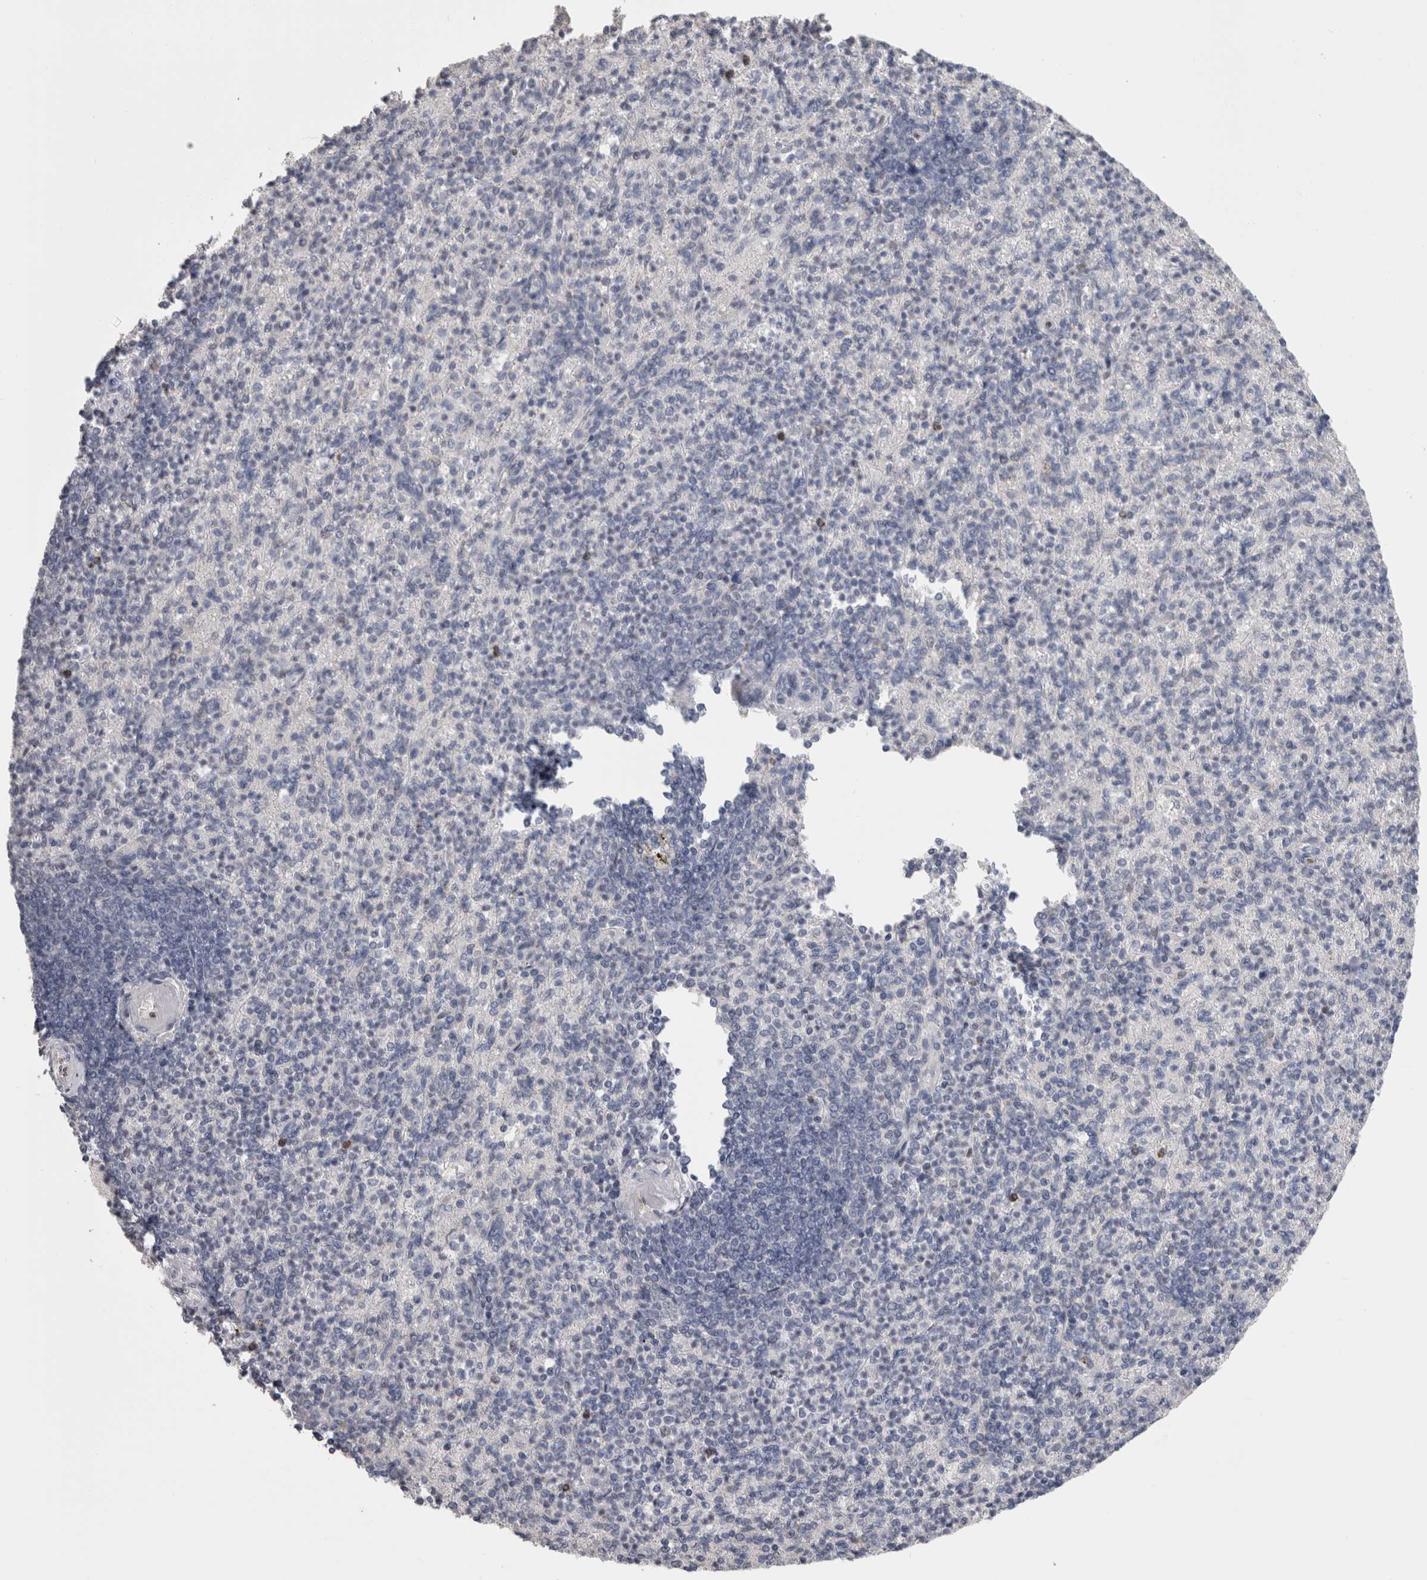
{"staining": {"intensity": "negative", "quantity": "none", "location": "none"}, "tissue": "spleen", "cell_type": "Cells in red pulp", "image_type": "normal", "snomed": [{"axis": "morphology", "description": "Normal tissue, NOS"}, {"axis": "topography", "description": "Spleen"}], "caption": "The micrograph shows no significant expression in cells in red pulp of spleen. (DAB immunohistochemistry visualized using brightfield microscopy, high magnification).", "gene": "IL33", "patient": {"sex": "female", "age": 74}}